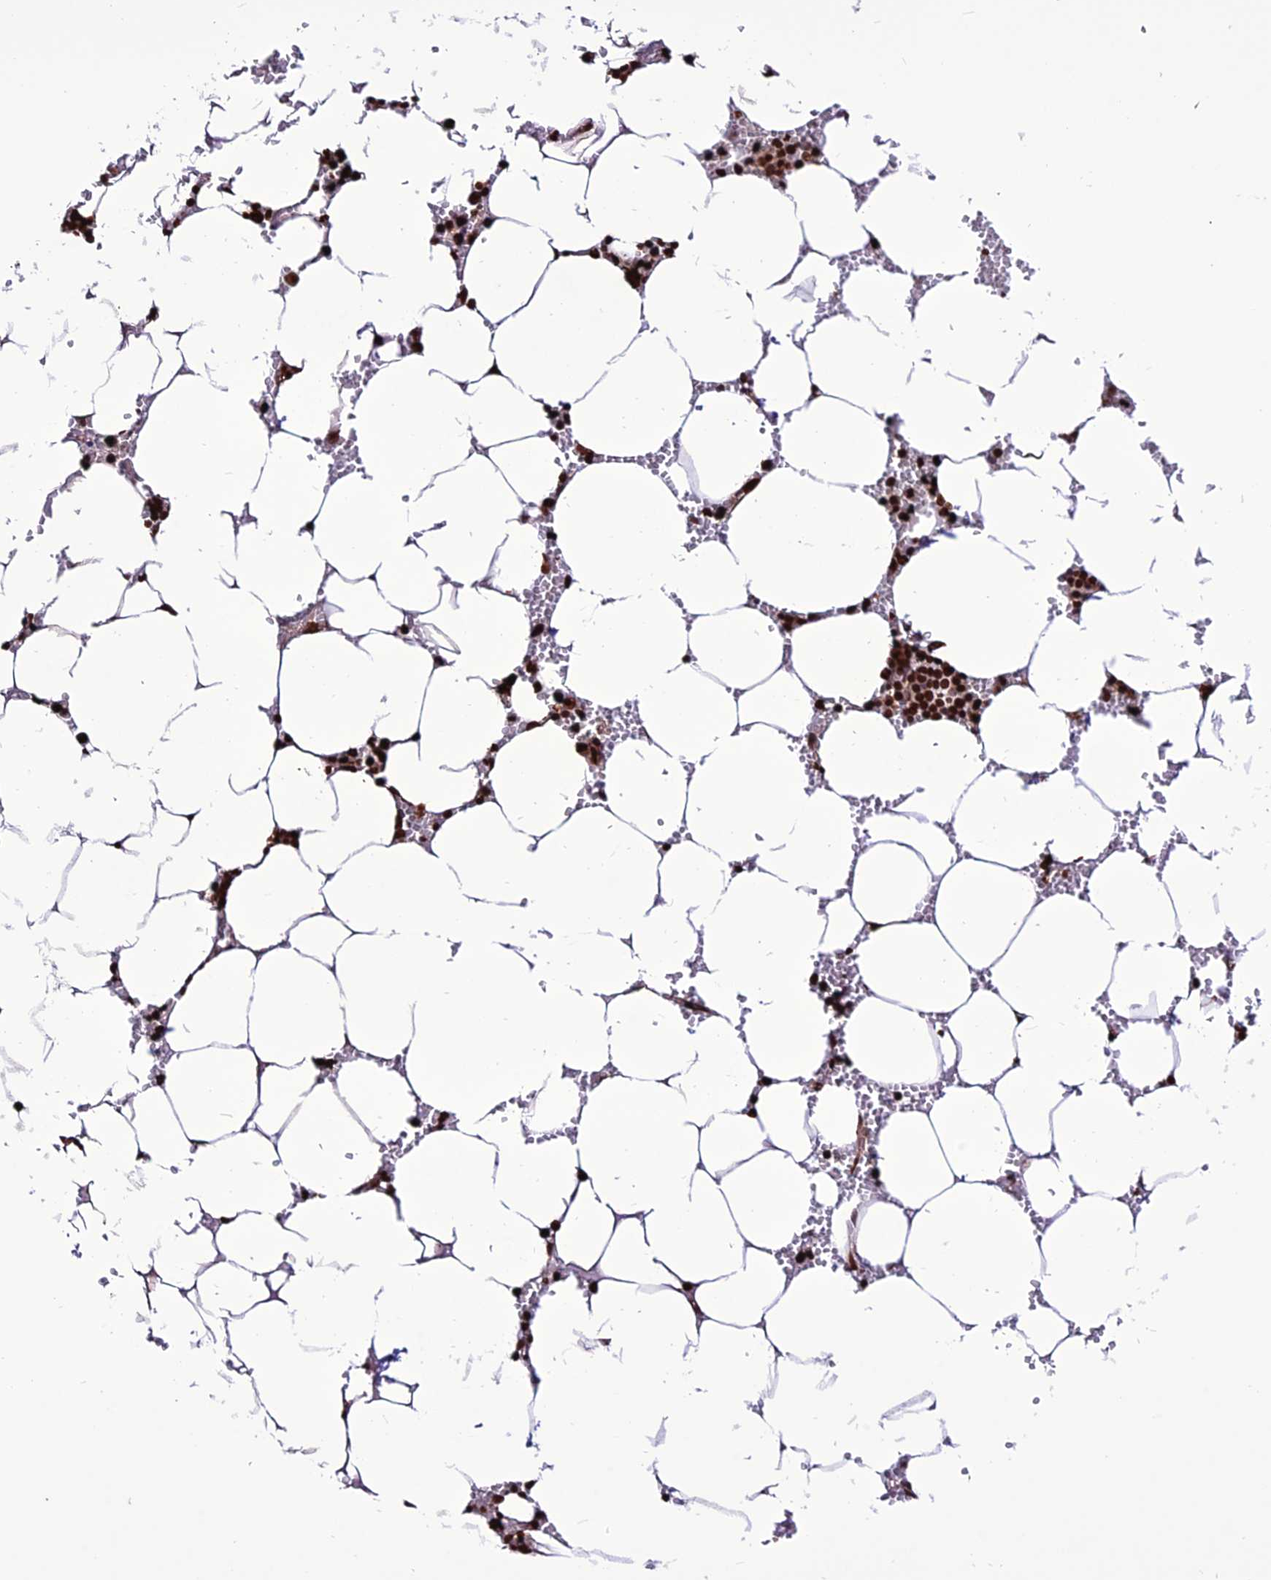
{"staining": {"intensity": "strong", "quantity": ">75%", "location": "nuclear"}, "tissue": "bone marrow", "cell_type": "Hematopoietic cells", "image_type": "normal", "snomed": [{"axis": "morphology", "description": "Normal tissue, NOS"}, {"axis": "topography", "description": "Bone marrow"}], "caption": "IHC of normal bone marrow displays high levels of strong nuclear positivity in approximately >75% of hematopoietic cells.", "gene": "INO80E", "patient": {"sex": "male", "age": 70}}